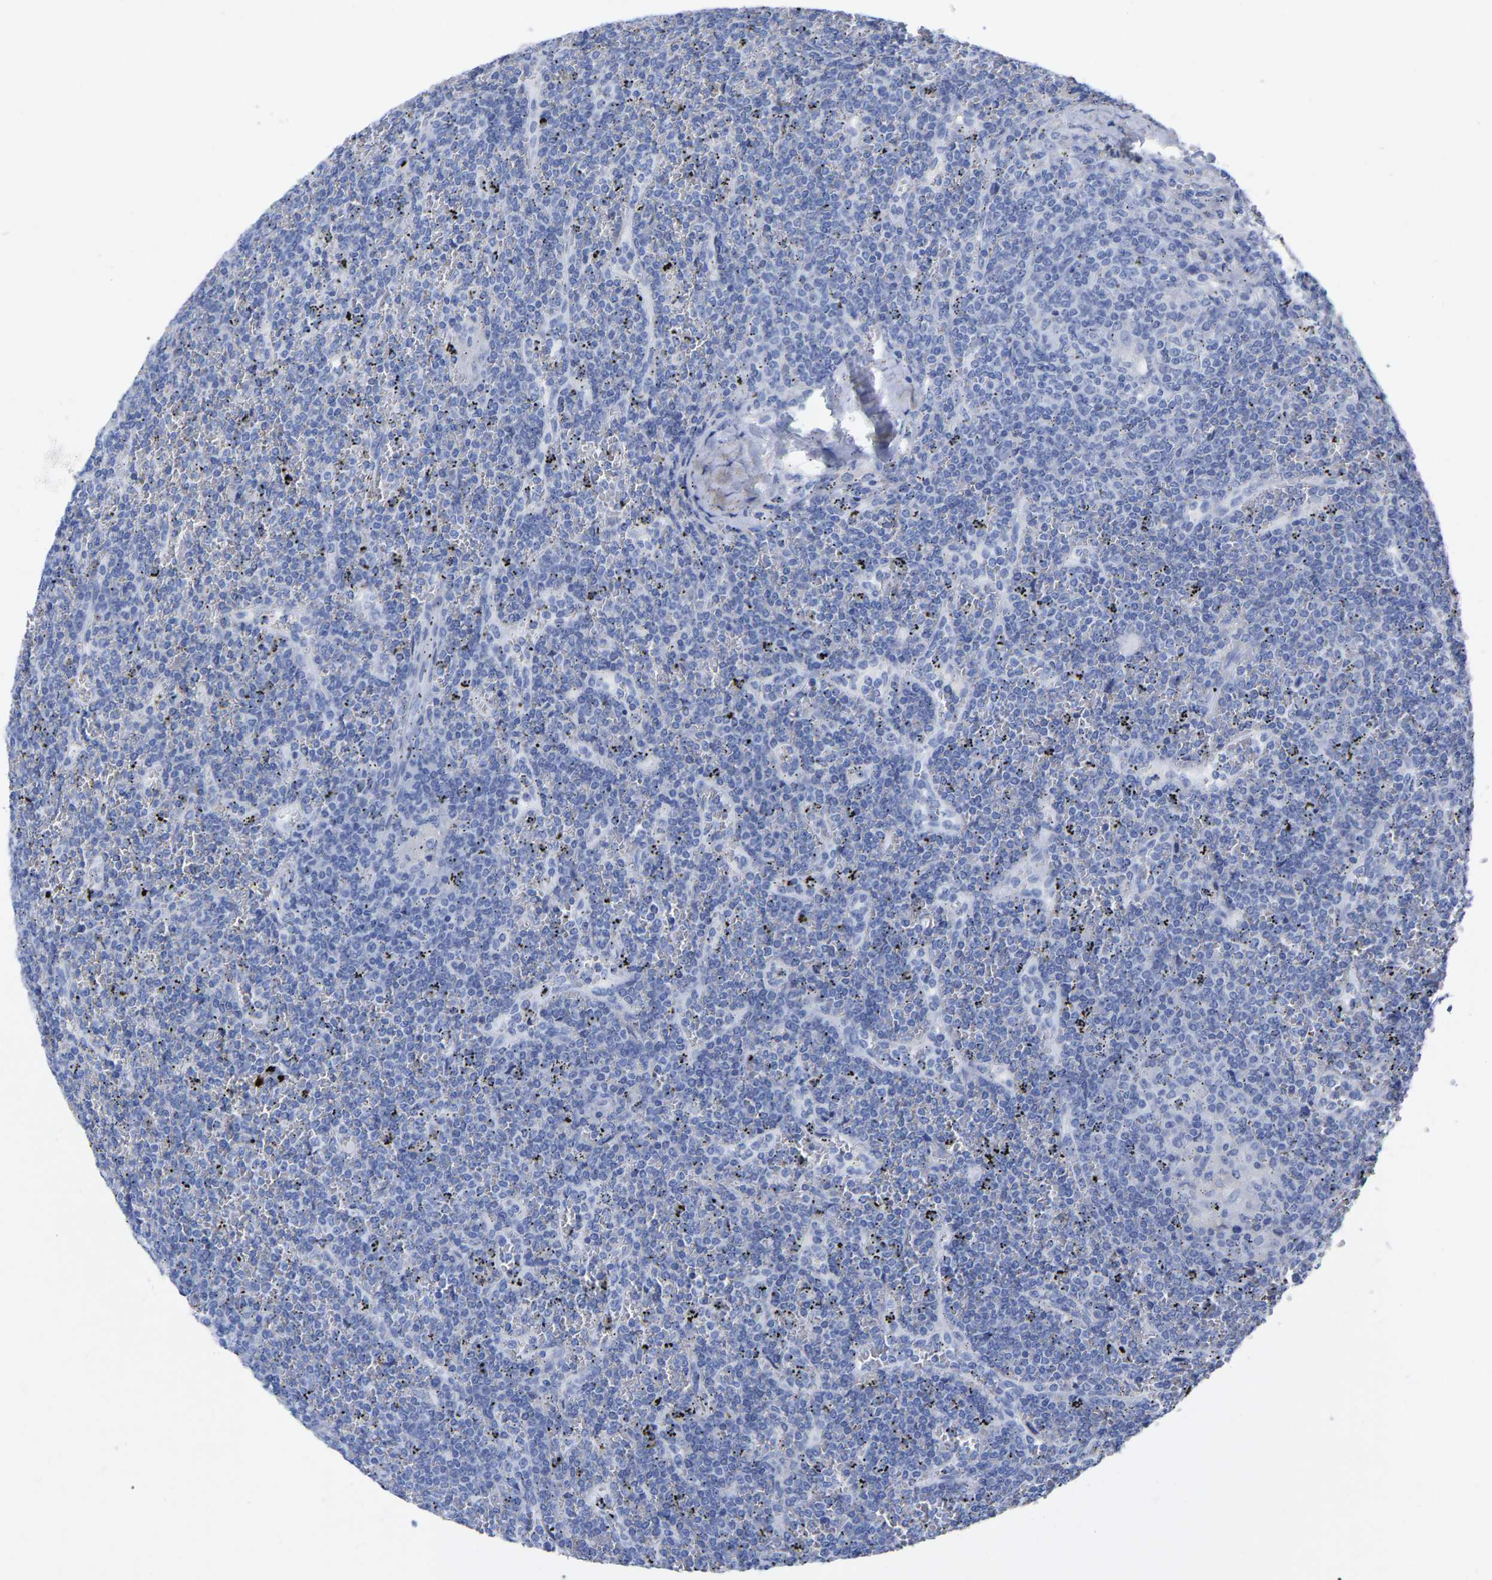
{"staining": {"intensity": "negative", "quantity": "none", "location": "none"}, "tissue": "lymphoma", "cell_type": "Tumor cells", "image_type": "cancer", "snomed": [{"axis": "morphology", "description": "Malignant lymphoma, non-Hodgkin's type, Low grade"}, {"axis": "topography", "description": "Spleen"}], "caption": "There is no significant expression in tumor cells of lymphoma. Nuclei are stained in blue.", "gene": "HAPLN1", "patient": {"sex": "female", "age": 19}}